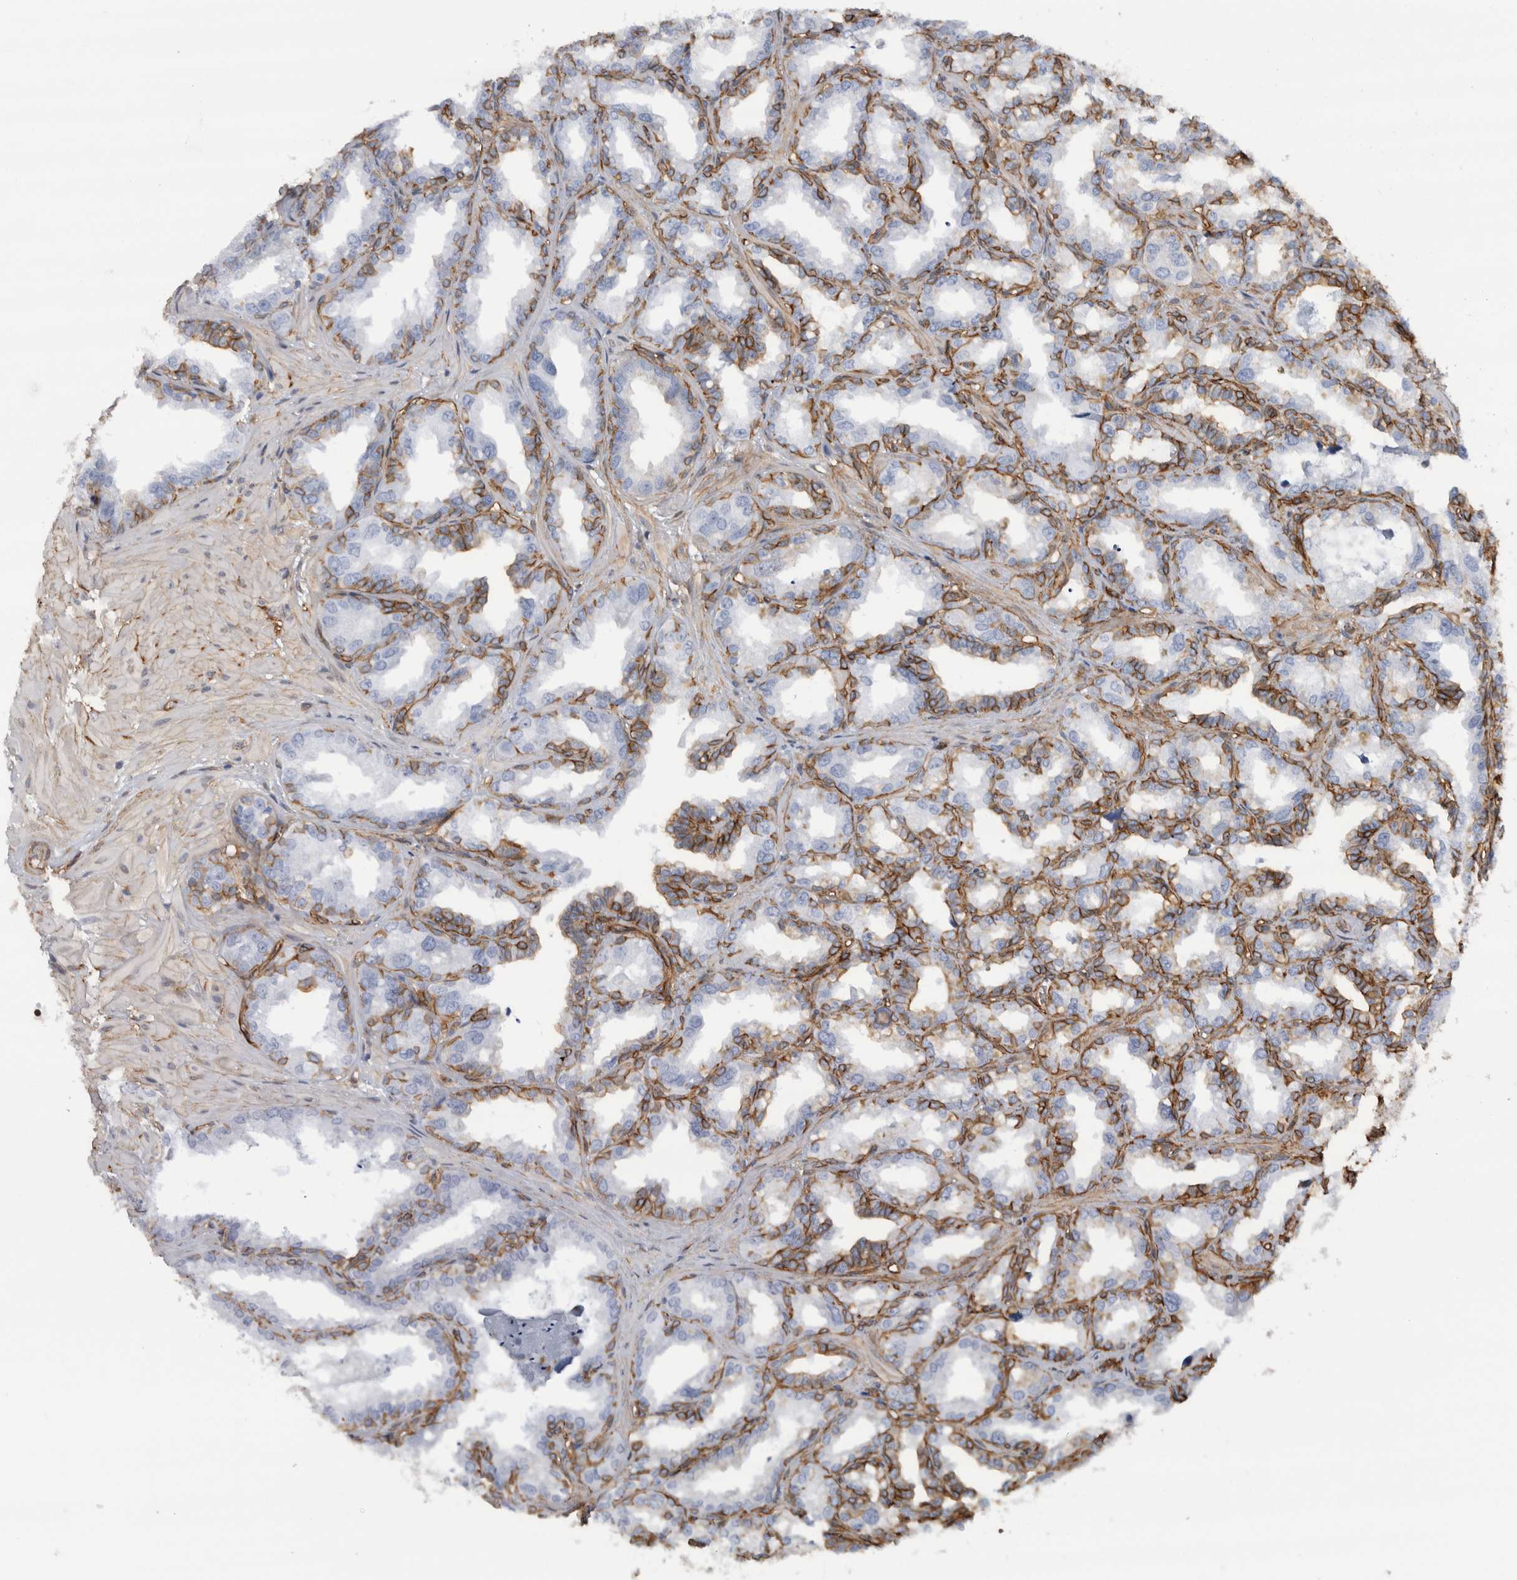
{"staining": {"intensity": "strong", "quantity": "25%-75%", "location": "cytoplasmic/membranous"}, "tissue": "seminal vesicle", "cell_type": "Glandular cells", "image_type": "normal", "snomed": [{"axis": "morphology", "description": "Normal tissue, NOS"}, {"axis": "topography", "description": "Prostate"}, {"axis": "topography", "description": "Seminal veicle"}], "caption": "High-power microscopy captured an IHC histopathology image of benign seminal vesicle, revealing strong cytoplasmic/membranous expression in approximately 25%-75% of glandular cells.", "gene": "AHNAK", "patient": {"sex": "male", "age": 51}}